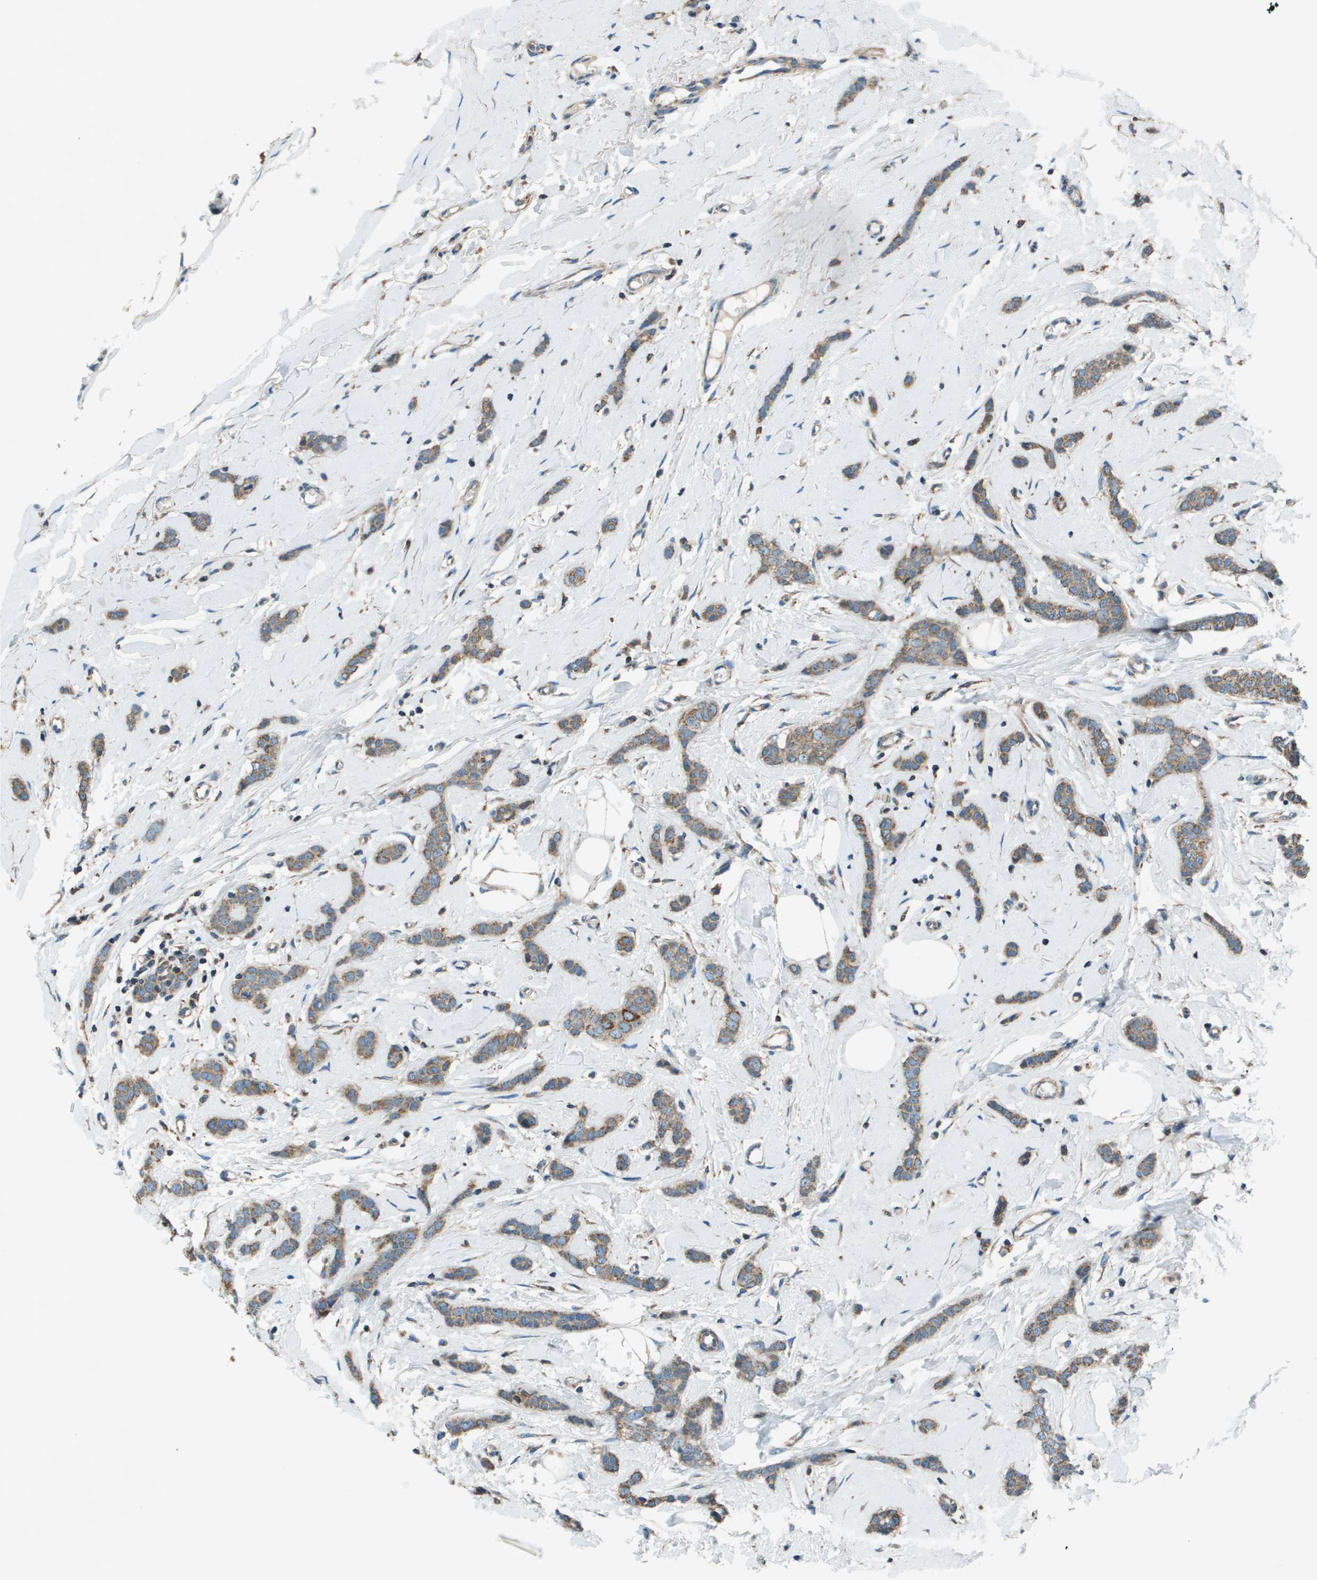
{"staining": {"intensity": "weak", "quantity": ">75%", "location": "cytoplasmic/membranous"}, "tissue": "breast cancer", "cell_type": "Tumor cells", "image_type": "cancer", "snomed": [{"axis": "morphology", "description": "Lobular carcinoma"}, {"axis": "topography", "description": "Skin"}, {"axis": "topography", "description": "Breast"}], "caption": "A micrograph of human breast cancer (lobular carcinoma) stained for a protein exhibits weak cytoplasmic/membranous brown staining in tumor cells. (IHC, brightfield microscopy, high magnification).", "gene": "TMEM51", "patient": {"sex": "female", "age": 46}}